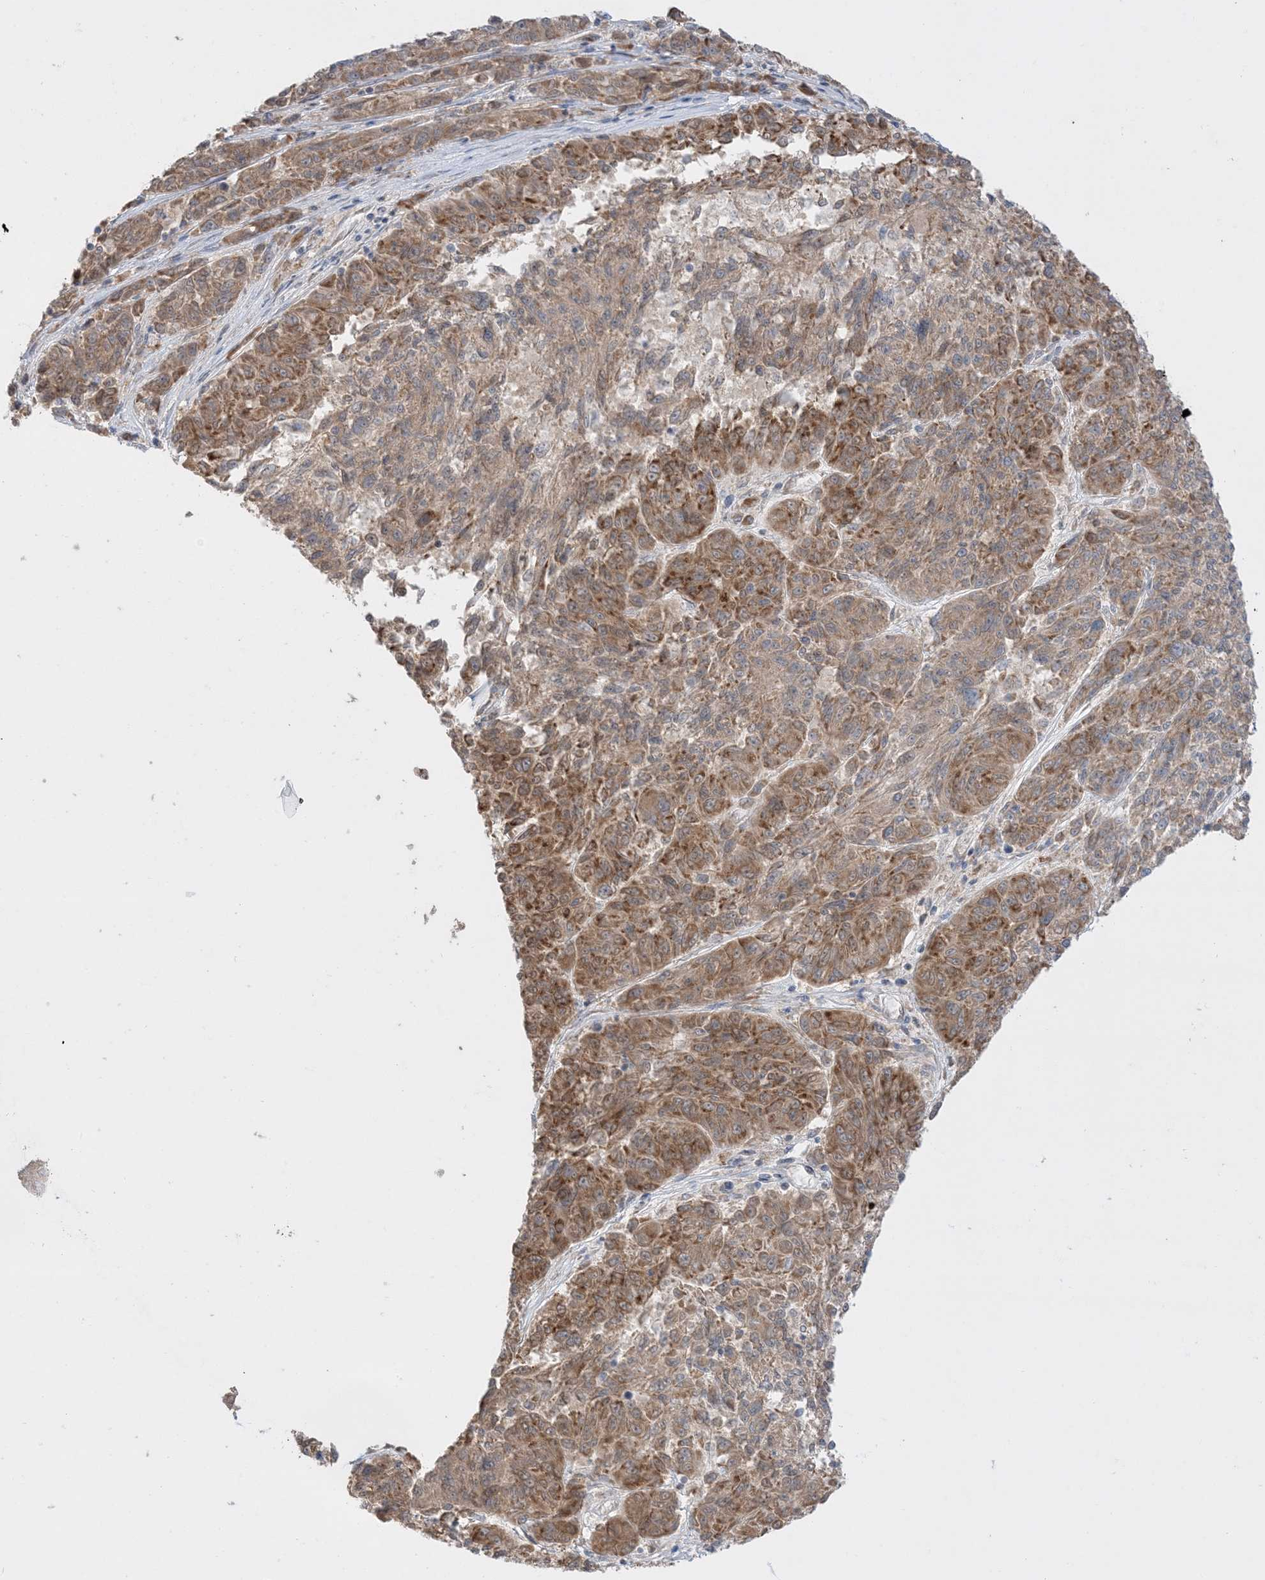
{"staining": {"intensity": "moderate", "quantity": ">75%", "location": "cytoplasmic/membranous"}, "tissue": "melanoma", "cell_type": "Tumor cells", "image_type": "cancer", "snomed": [{"axis": "morphology", "description": "Malignant melanoma, NOS"}, {"axis": "topography", "description": "Skin"}], "caption": "Immunohistochemical staining of melanoma demonstrates medium levels of moderate cytoplasmic/membranous staining in approximately >75% of tumor cells.", "gene": "MMGT1", "patient": {"sex": "male", "age": 53}}